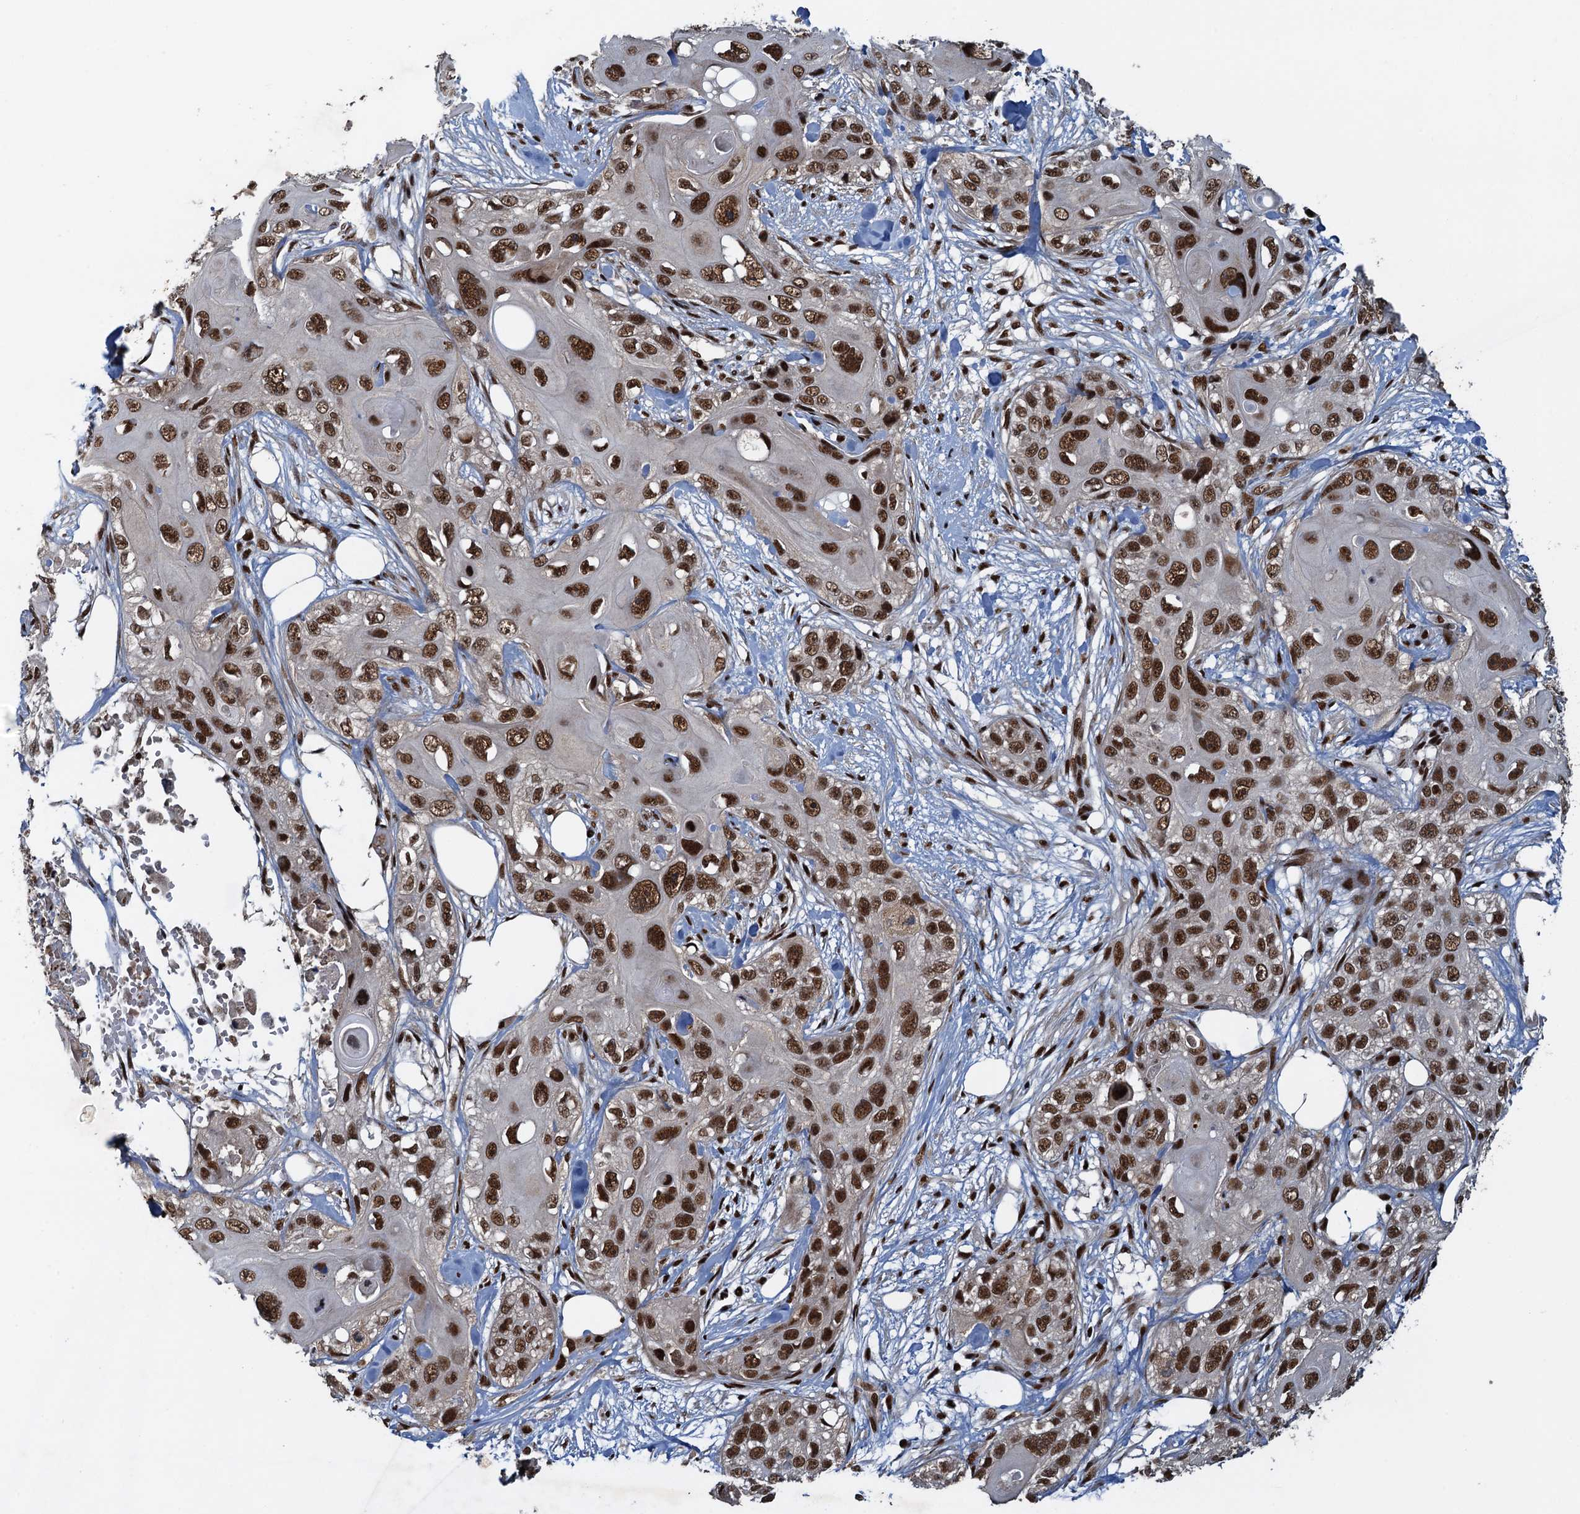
{"staining": {"intensity": "moderate", "quantity": ">75%", "location": "nuclear"}, "tissue": "skin cancer", "cell_type": "Tumor cells", "image_type": "cancer", "snomed": [{"axis": "morphology", "description": "Normal tissue, NOS"}, {"axis": "morphology", "description": "Squamous cell carcinoma, NOS"}, {"axis": "topography", "description": "Skin"}], "caption": "A brown stain labels moderate nuclear expression of a protein in skin cancer (squamous cell carcinoma) tumor cells.", "gene": "ZC3H18", "patient": {"sex": "male", "age": 72}}